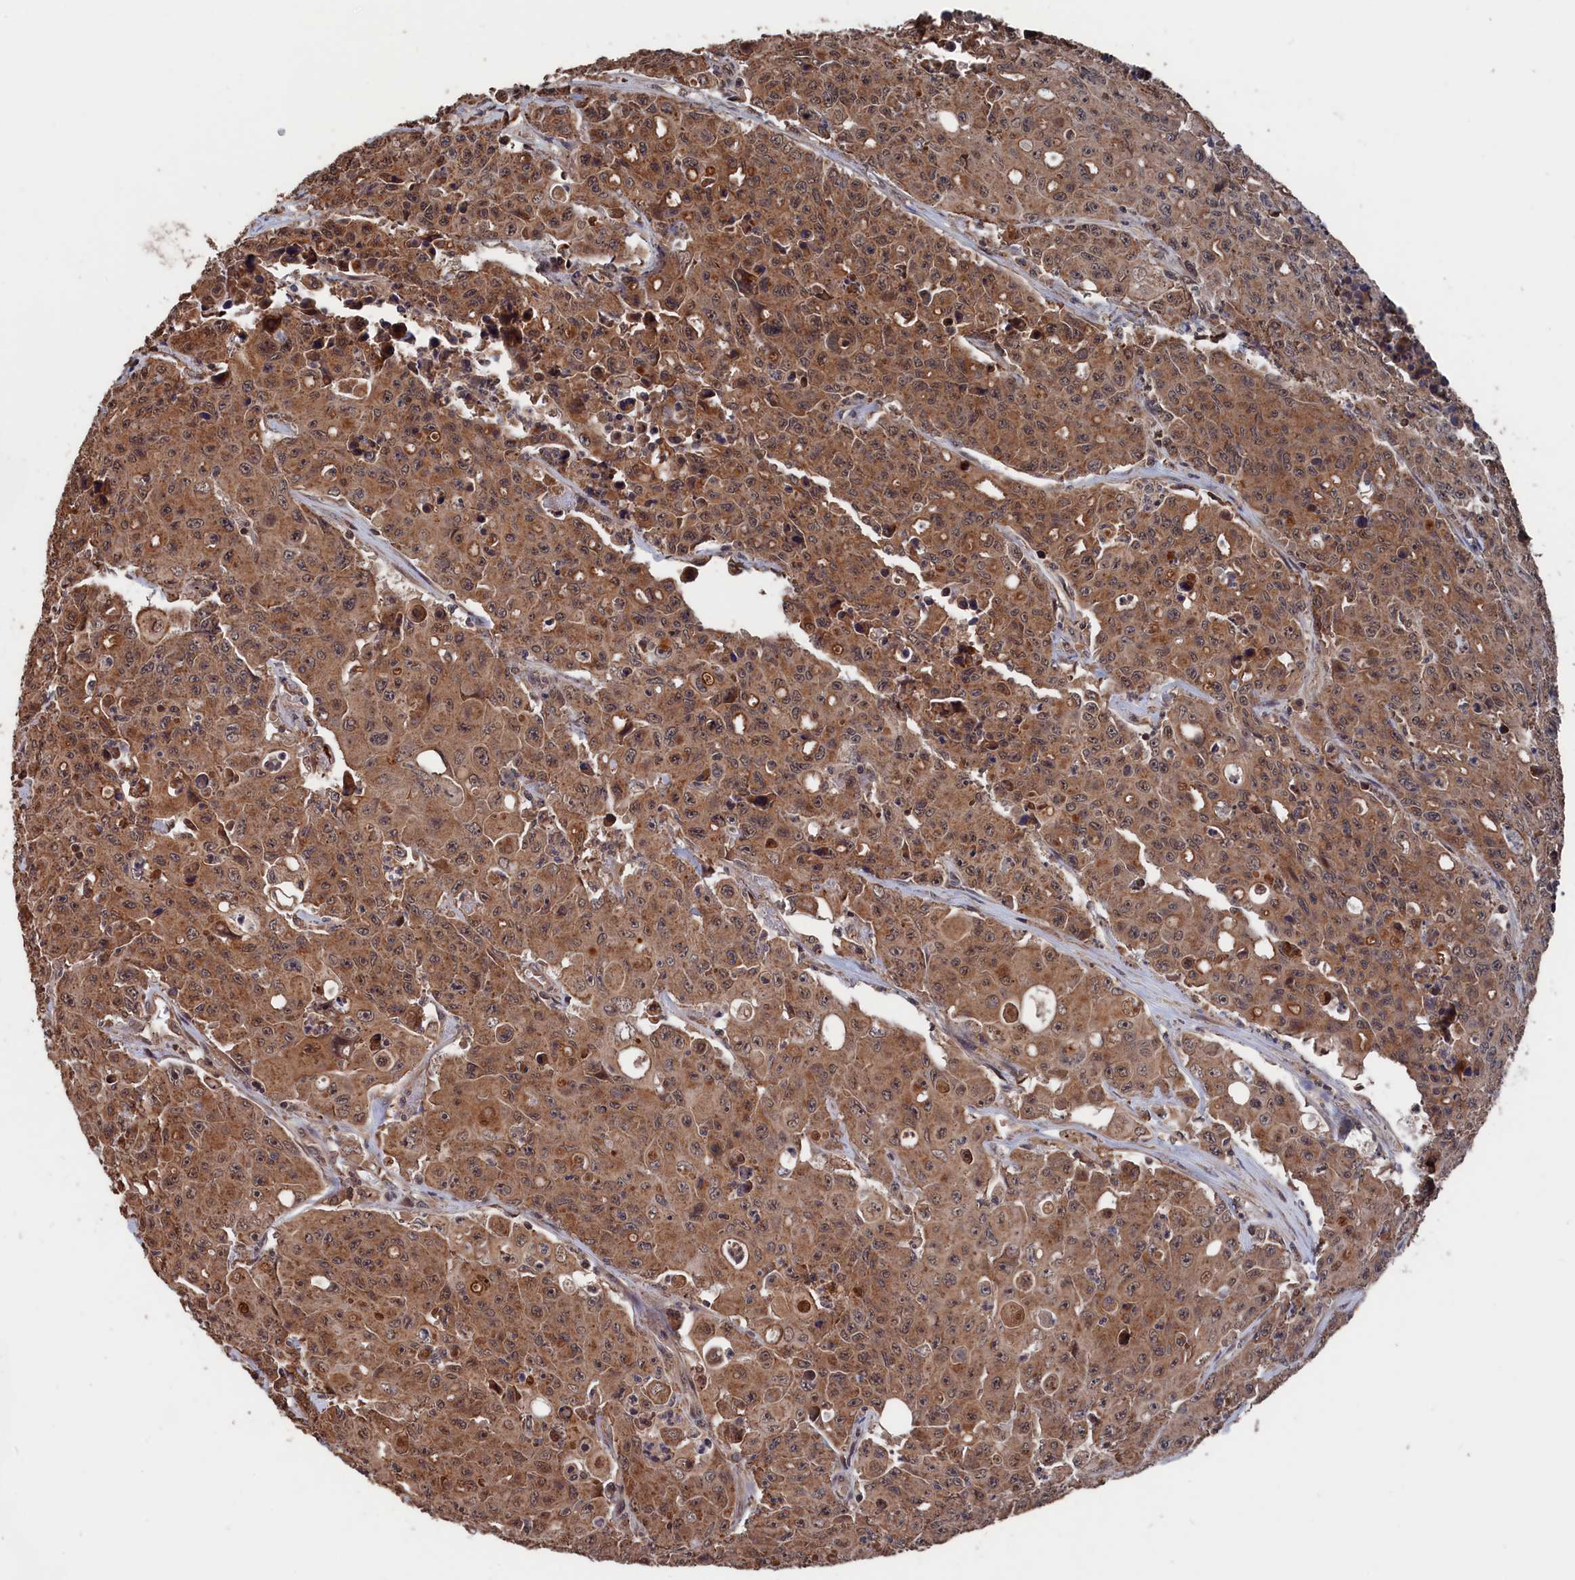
{"staining": {"intensity": "moderate", "quantity": ">75%", "location": "cytoplasmic/membranous,nuclear"}, "tissue": "colorectal cancer", "cell_type": "Tumor cells", "image_type": "cancer", "snomed": [{"axis": "morphology", "description": "Adenocarcinoma, NOS"}, {"axis": "topography", "description": "Colon"}], "caption": "Approximately >75% of tumor cells in adenocarcinoma (colorectal) demonstrate moderate cytoplasmic/membranous and nuclear protein staining as visualized by brown immunohistochemical staining.", "gene": "PDE12", "patient": {"sex": "male", "age": 51}}